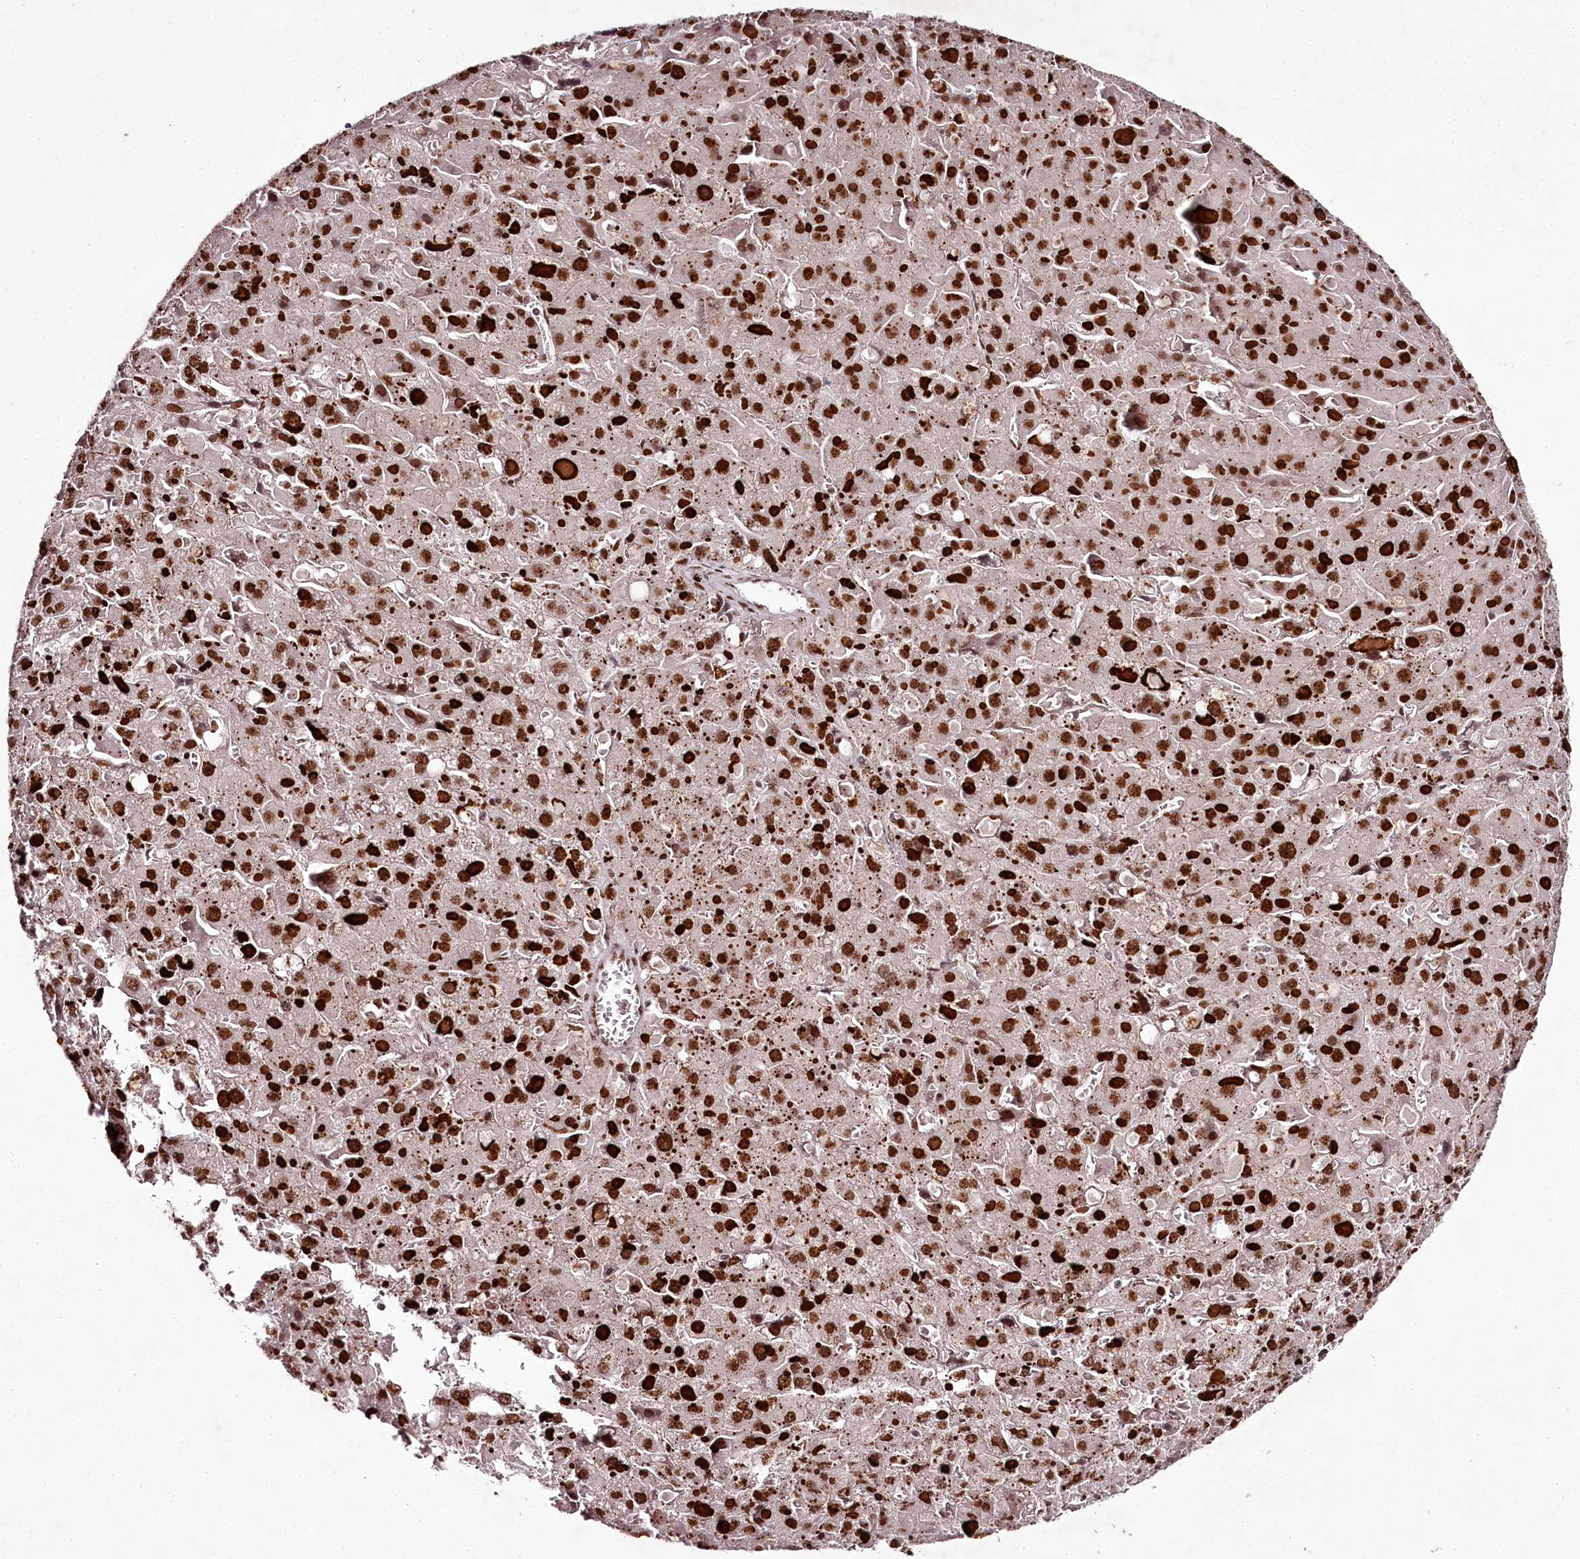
{"staining": {"intensity": "strong", "quantity": ">75%", "location": "nuclear"}, "tissue": "liver cancer", "cell_type": "Tumor cells", "image_type": "cancer", "snomed": [{"axis": "morphology", "description": "Carcinoma, Hepatocellular, NOS"}, {"axis": "topography", "description": "Liver"}], "caption": "A brown stain shows strong nuclear staining of a protein in human hepatocellular carcinoma (liver) tumor cells.", "gene": "PSPC1", "patient": {"sex": "female", "age": 73}}